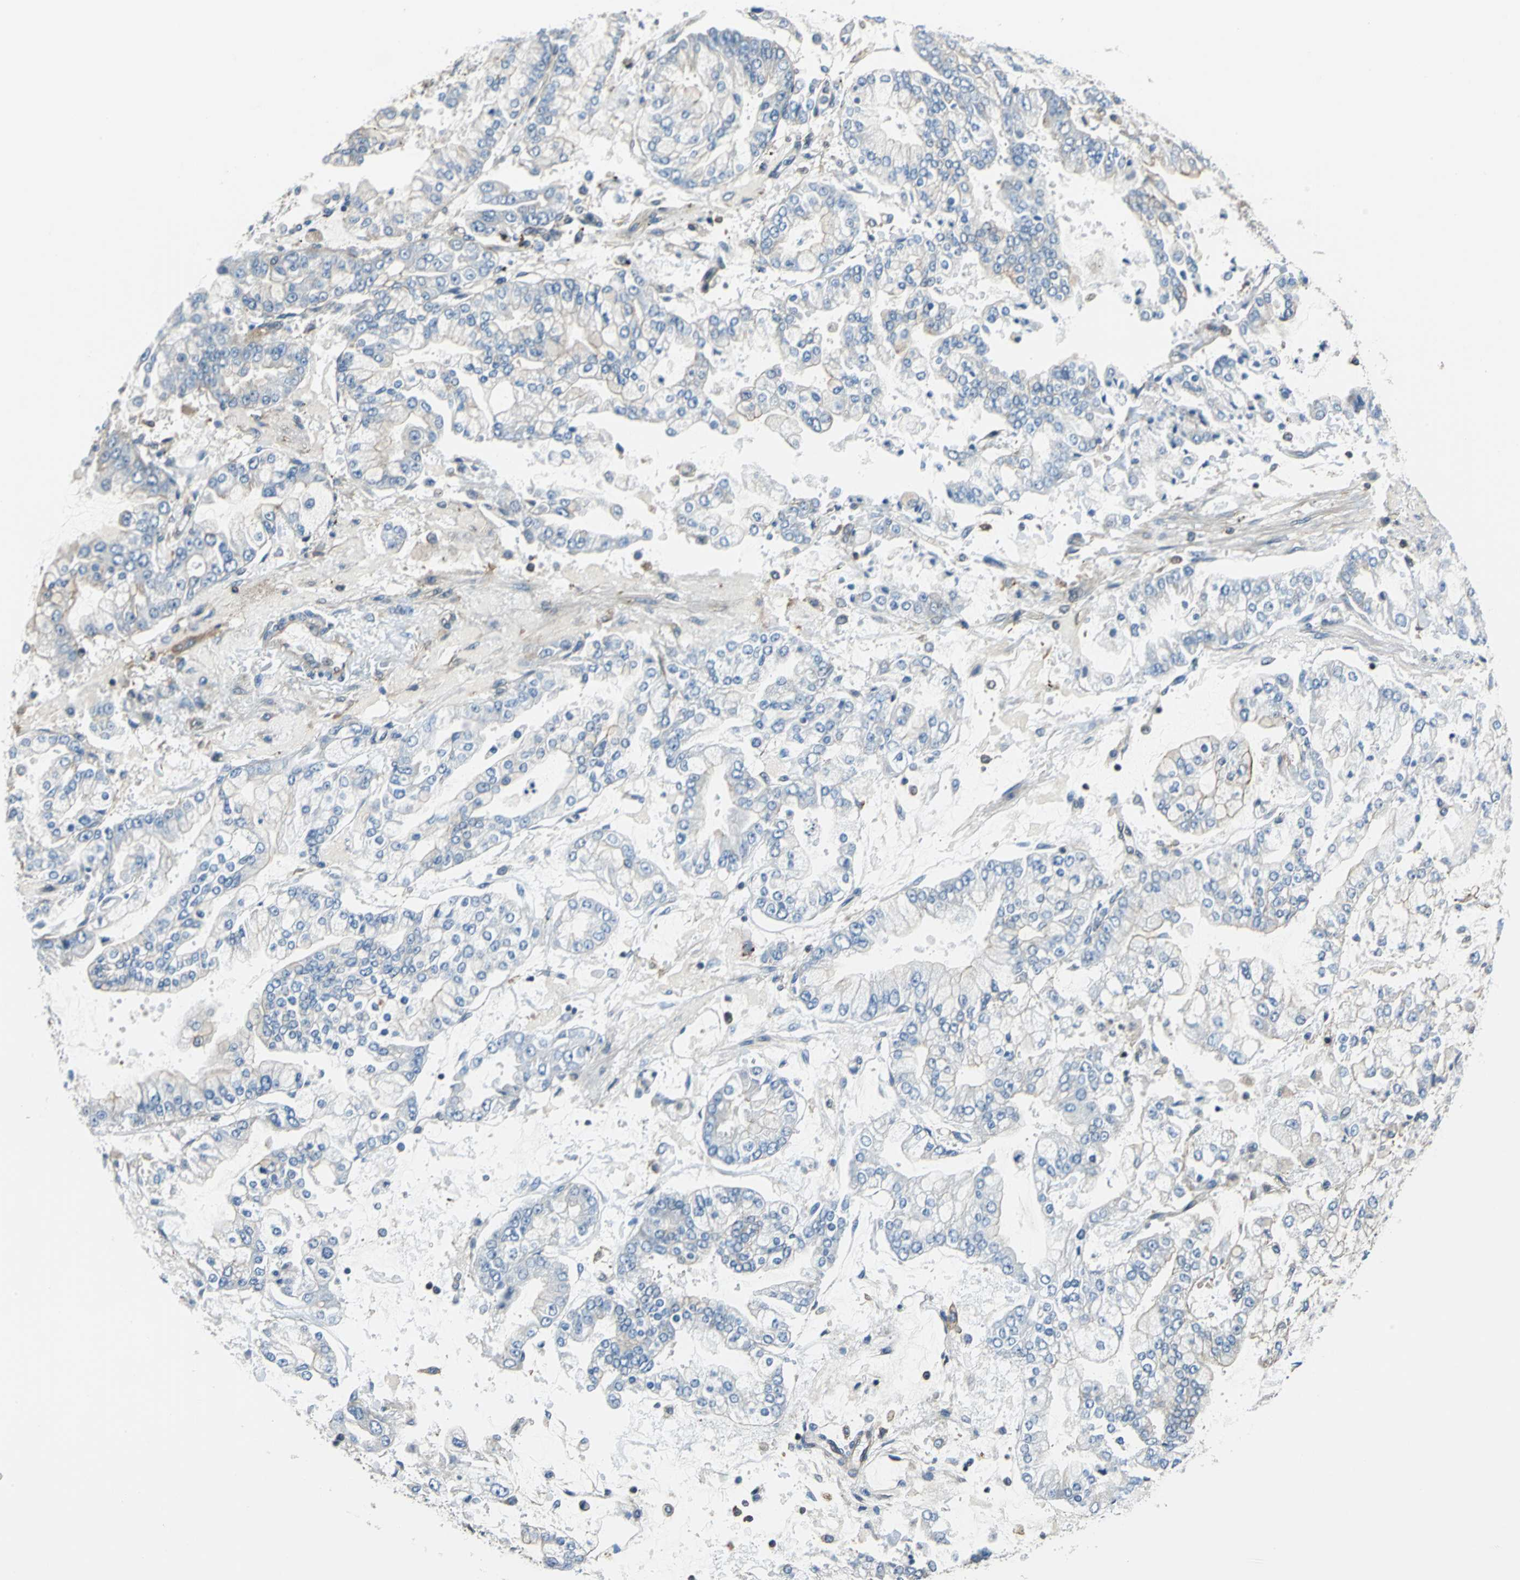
{"staining": {"intensity": "weak", "quantity": "<25%", "location": "cytoplasmic/membranous"}, "tissue": "stomach cancer", "cell_type": "Tumor cells", "image_type": "cancer", "snomed": [{"axis": "morphology", "description": "Adenocarcinoma, NOS"}, {"axis": "topography", "description": "Stomach"}], "caption": "The image reveals no significant staining in tumor cells of stomach cancer (adenocarcinoma).", "gene": "ARPC3", "patient": {"sex": "male", "age": 76}}